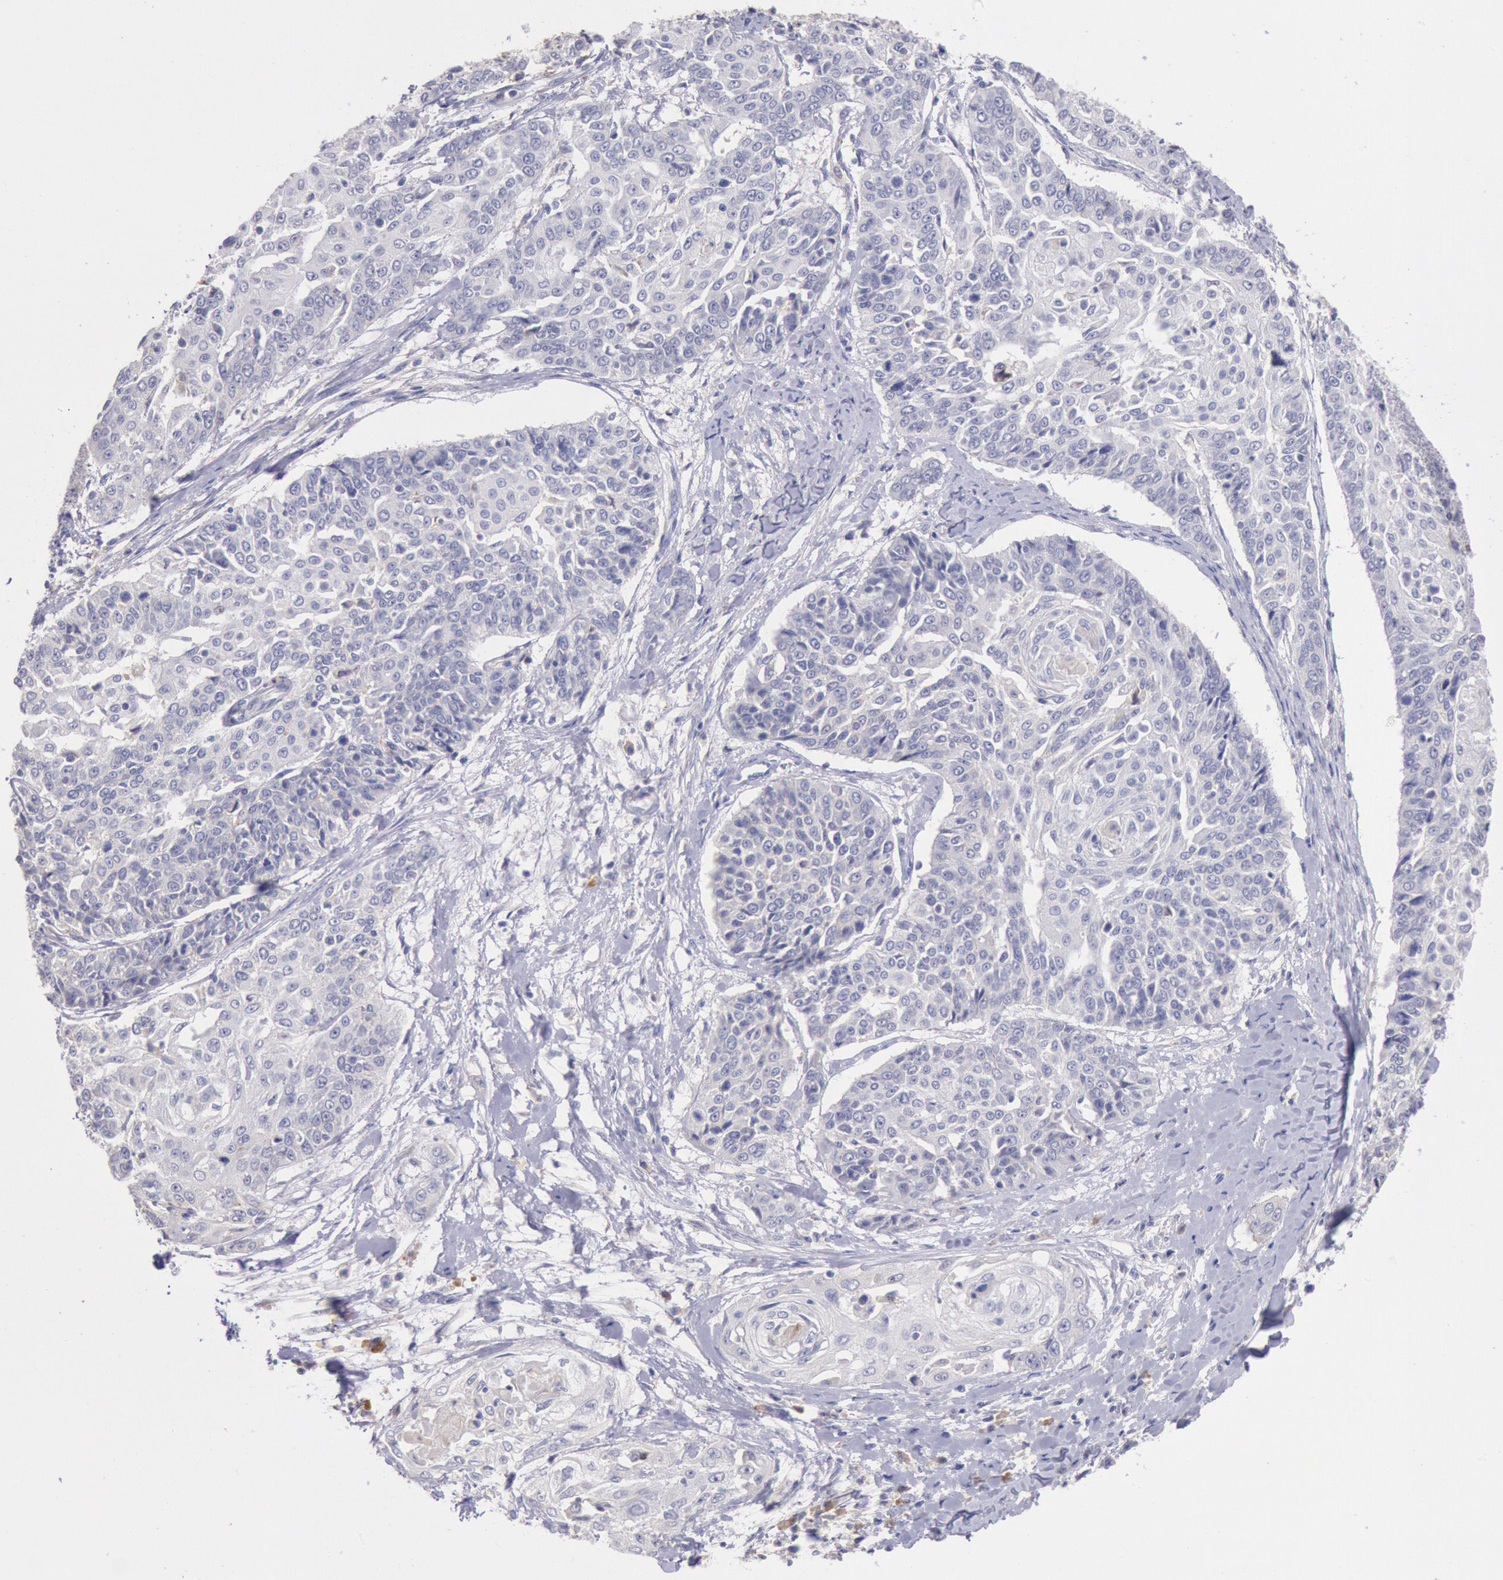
{"staining": {"intensity": "negative", "quantity": "none", "location": "none"}, "tissue": "cervical cancer", "cell_type": "Tumor cells", "image_type": "cancer", "snomed": [{"axis": "morphology", "description": "Squamous cell carcinoma, NOS"}, {"axis": "topography", "description": "Cervix"}], "caption": "Cervical cancer (squamous cell carcinoma) stained for a protein using immunohistochemistry (IHC) shows no expression tumor cells.", "gene": "GAL3ST1", "patient": {"sex": "female", "age": 64}}